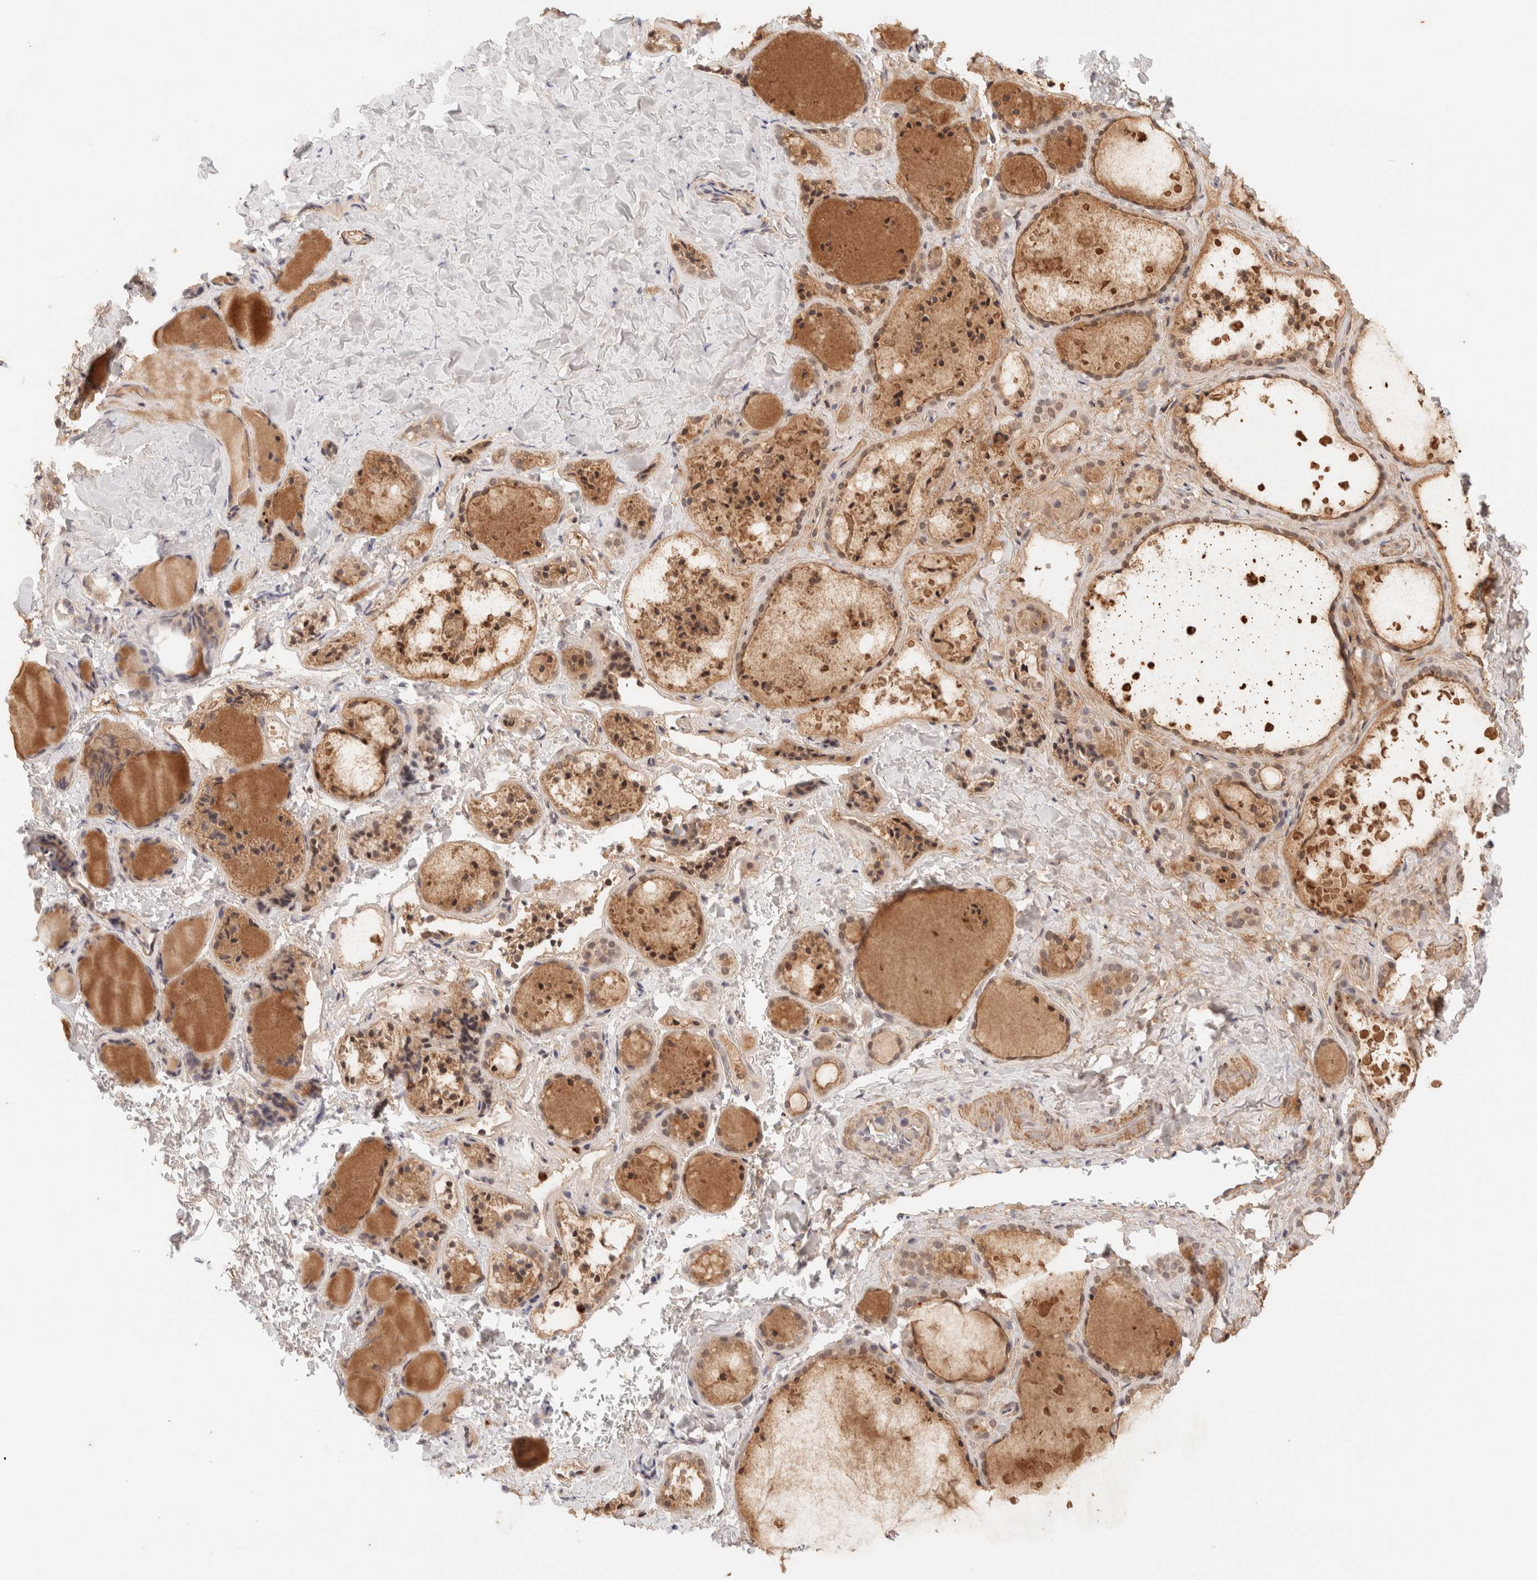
{"staining": {"intensity": "weak", "quantity": "25%-75%", "location": "cytoplasmic/membranous,nuclear"}, "tissue": "thyroid gland", "cell_type": "Glandular cells", "image_type": "normal", "snomed": [{"axis": "morphology", "description": "Normal tissue, NOS"}, {"axis": "topography", "description": "Thyroid gland"}], "caption": "Protein expression by immunohistochemistry displays weak cytoplasmic/membranous,nuclear positivity in approximately 25%-75% of glandular cells in benign thyroid gland.", "gene": "BRPF3", "patient": {"sex": "female", "age": 44}}